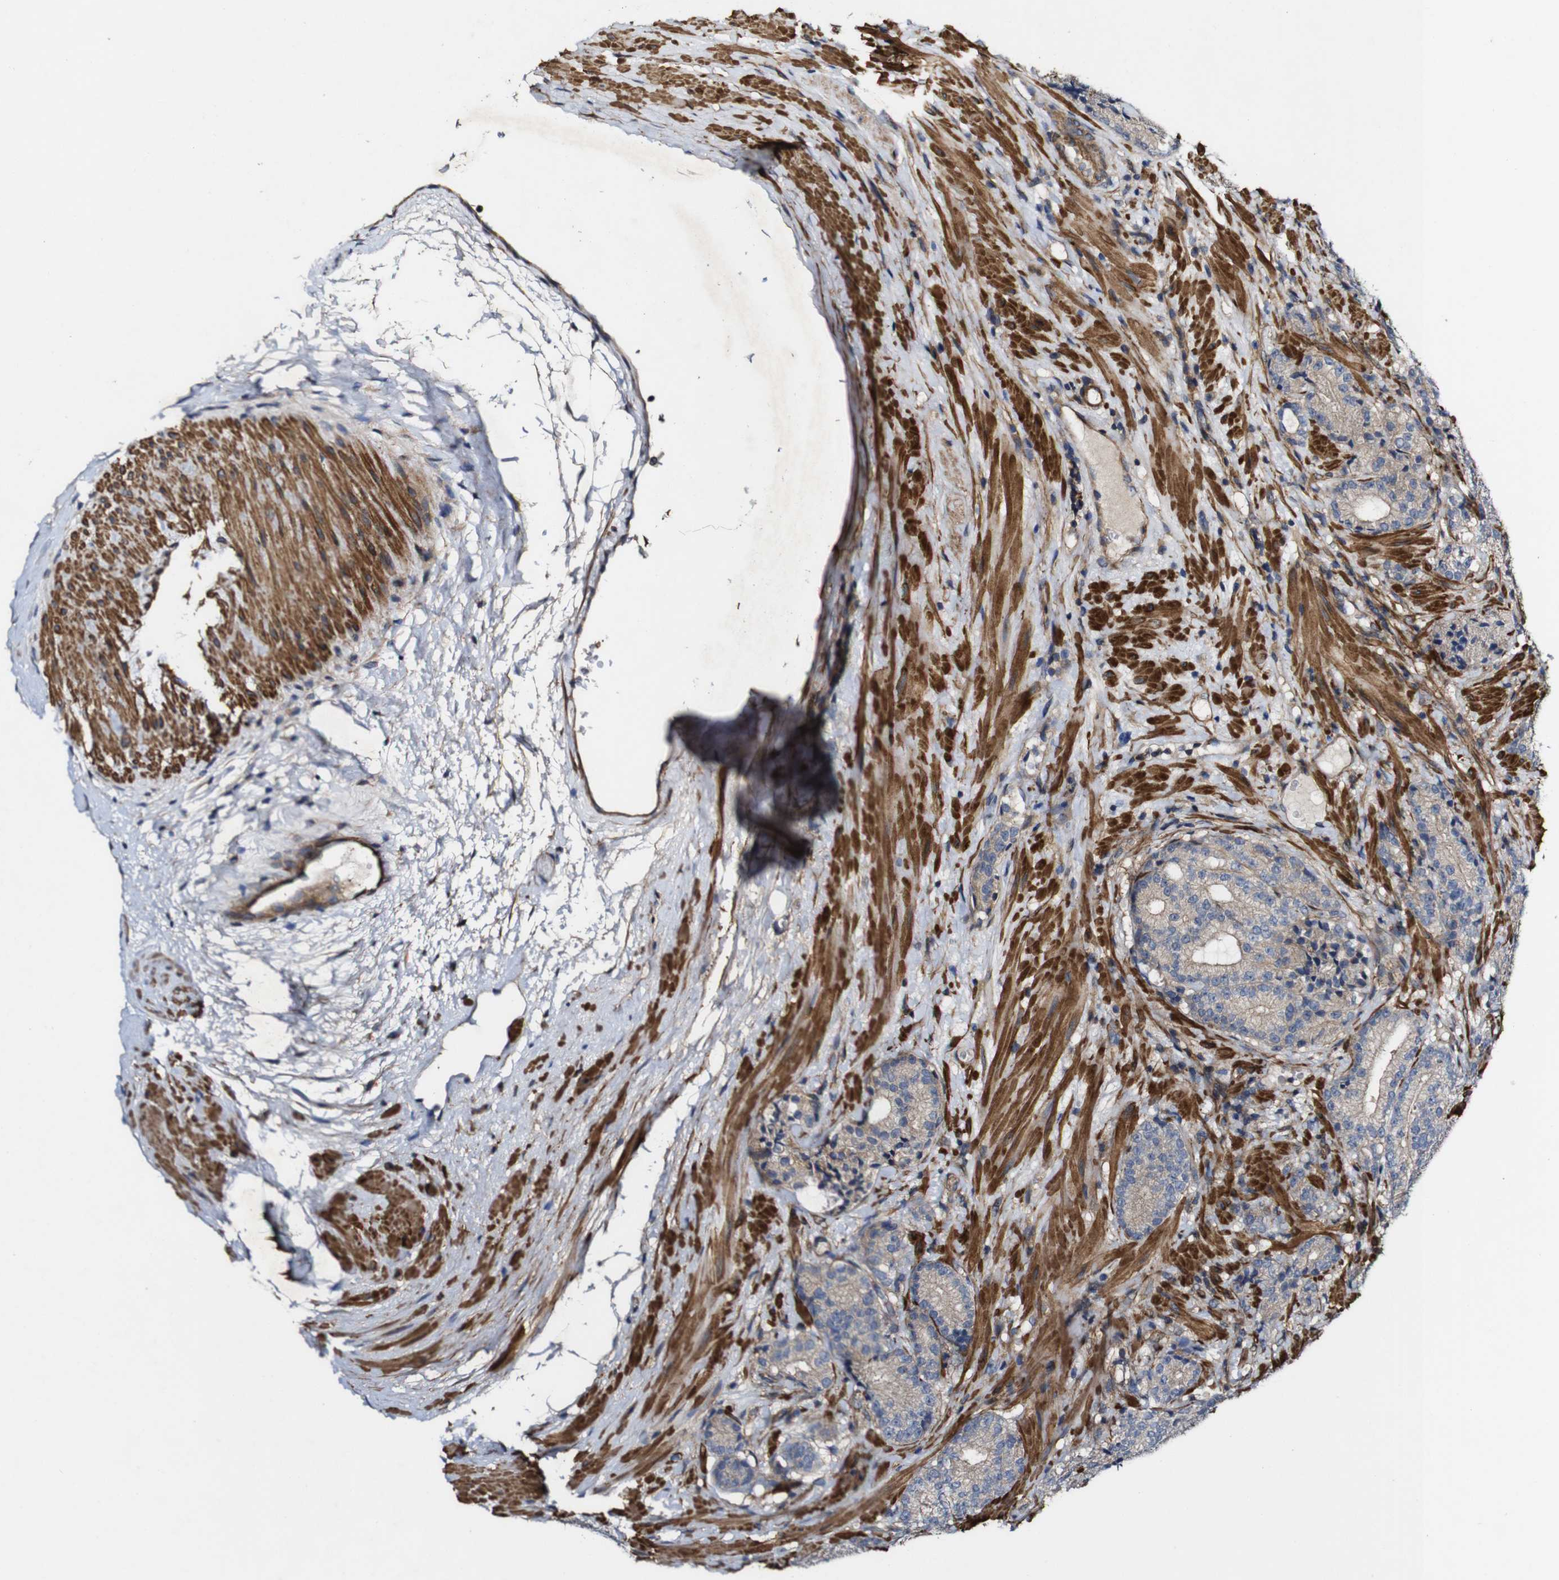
{"staining": {"intensity": "weak", "quantity": ">75%", "location": "cytoplasmic/membranous"}, "tissue": "prostate cancer", "cell_type": "Tumor cells", "image_type": "cancer", "snomed": [{"axis": "morphology", "description": "Adenocarcinoma, High grade"}, {"axis": "topography", "description": "Prostate"}], "caption": "Weak cytoplasmic/membranous staining for a protein is present in approximately >75% of tumor cells of prostate cancer using immunohistochemistry (IHC).", "gene": "GSDME", "patient": {"sex": "male", "age": 61}}